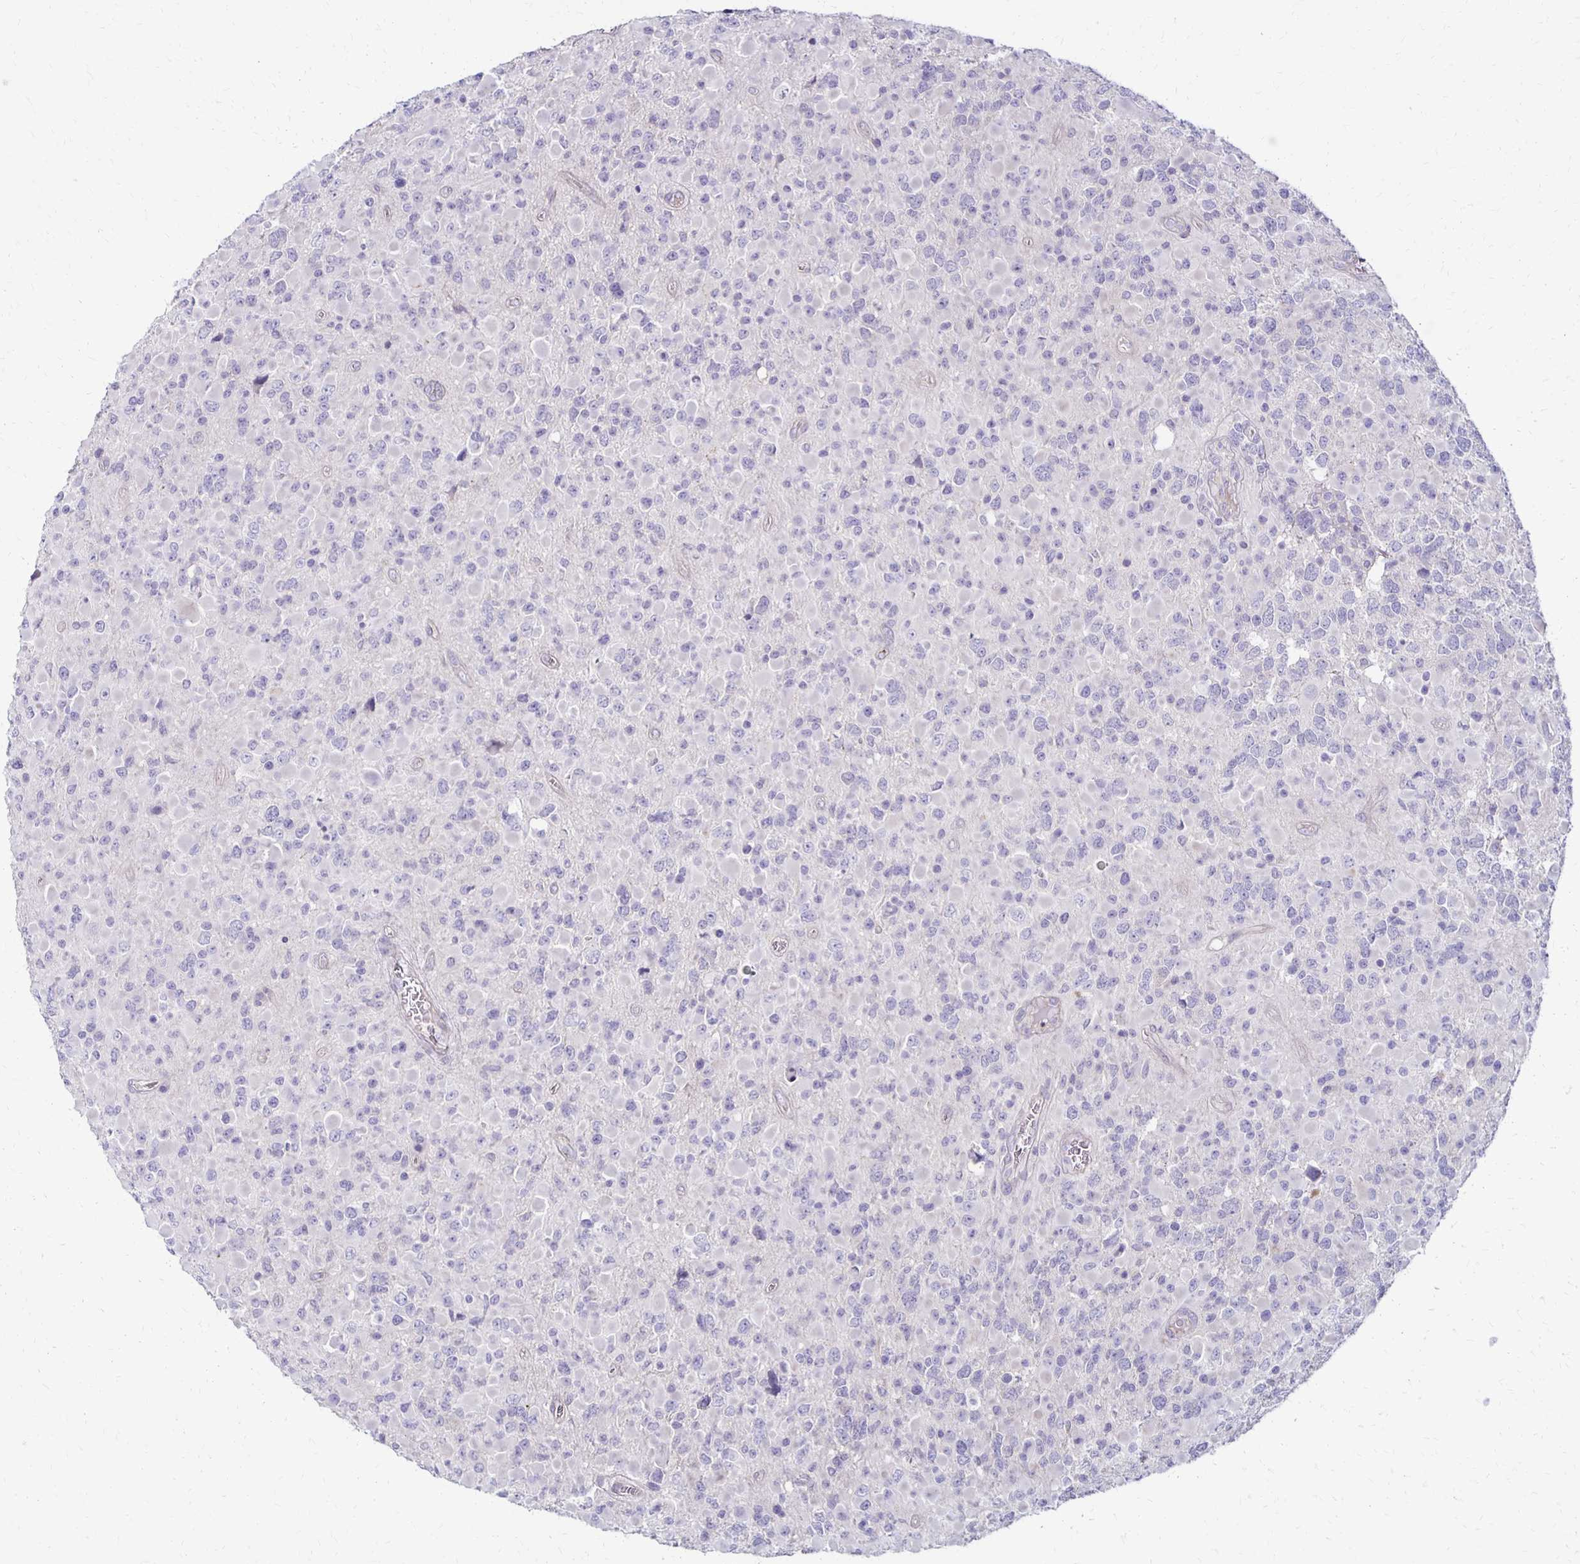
{"staining": {"intensity": "negative", "quantity": "none", "location": "none"}, "tissue": "glioma", "cell_type": "Tumor cells", "image_type": "cancer", "snomed": [{"axis": "morphology", "description": "Glioma, malignant, High grade"}, {"axis": "topography", "description": "Brain"}], "caption": "Immunohistochemical staining of glioma demonstrates no significant positivity in tumor cells. (Stains: DAB IHC with hematoxylin counter stain, Microscopy: brightfield microscopy at high magnification).", "gene": "KATNBL1", "patient": {"sex": "female", "age": 40}}